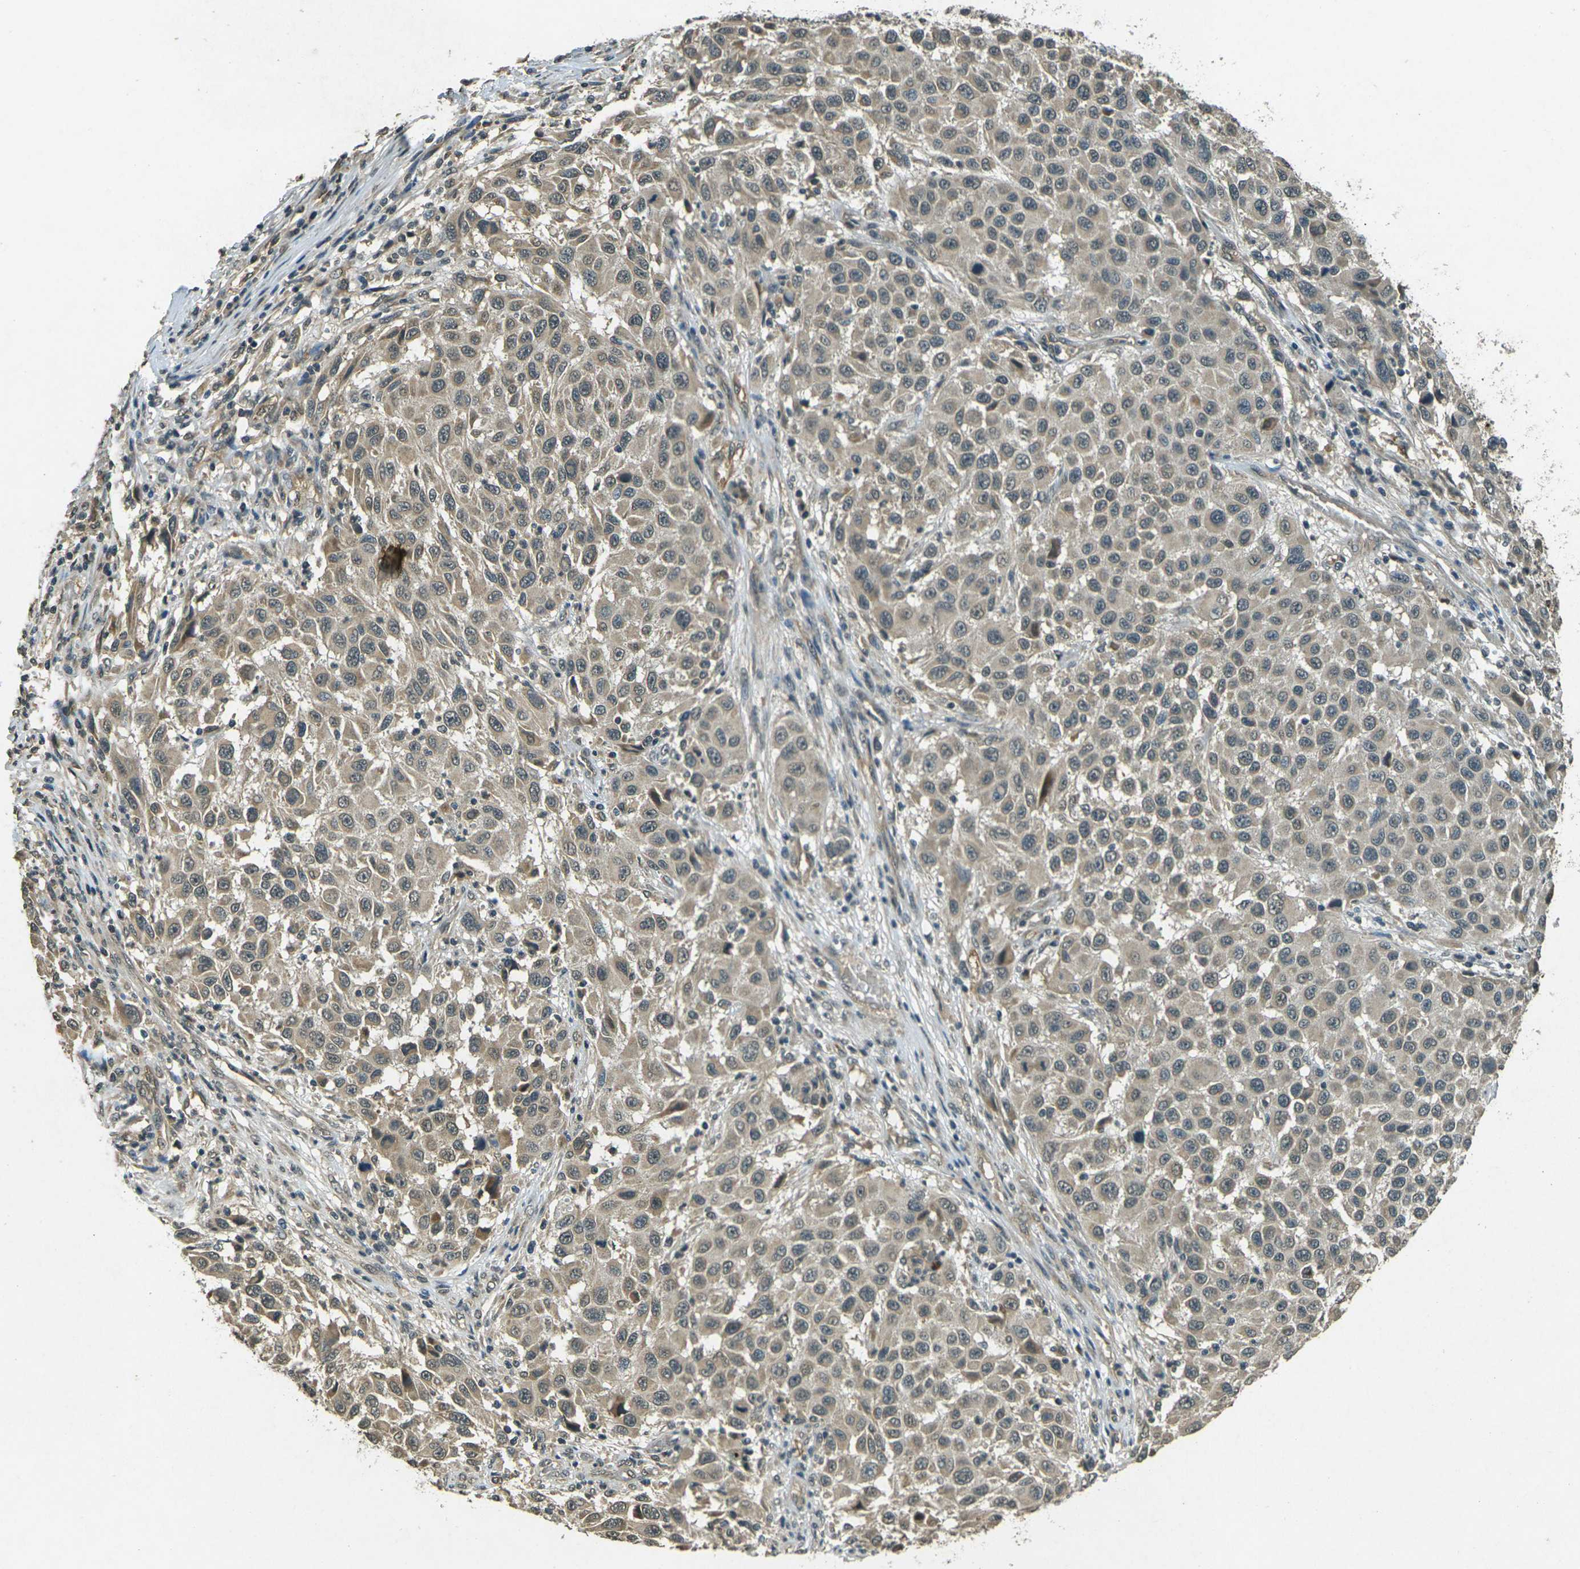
{"staining": {"intensity": "weak", "quantity": ">75%", "location": "cytoplasmic/membranous"}, "tissue": "melanoma", "cell_type": "Tumor cells", "image_type": "cancer", "snomed": [{"axis": "morphology", "description": "Malignant melanoma, Metastatic site"}, {"axis": "topography", "description": "Lymph node"}], "caption": "This micrograph displays immunohistochemistry (IHC) staining of human melanoma, with low weak cytoplasmic/membranous positivity in about >75% of tumor cells.", "gene": "PDE2A", "patient": {"sex": "male", "age": 61}}